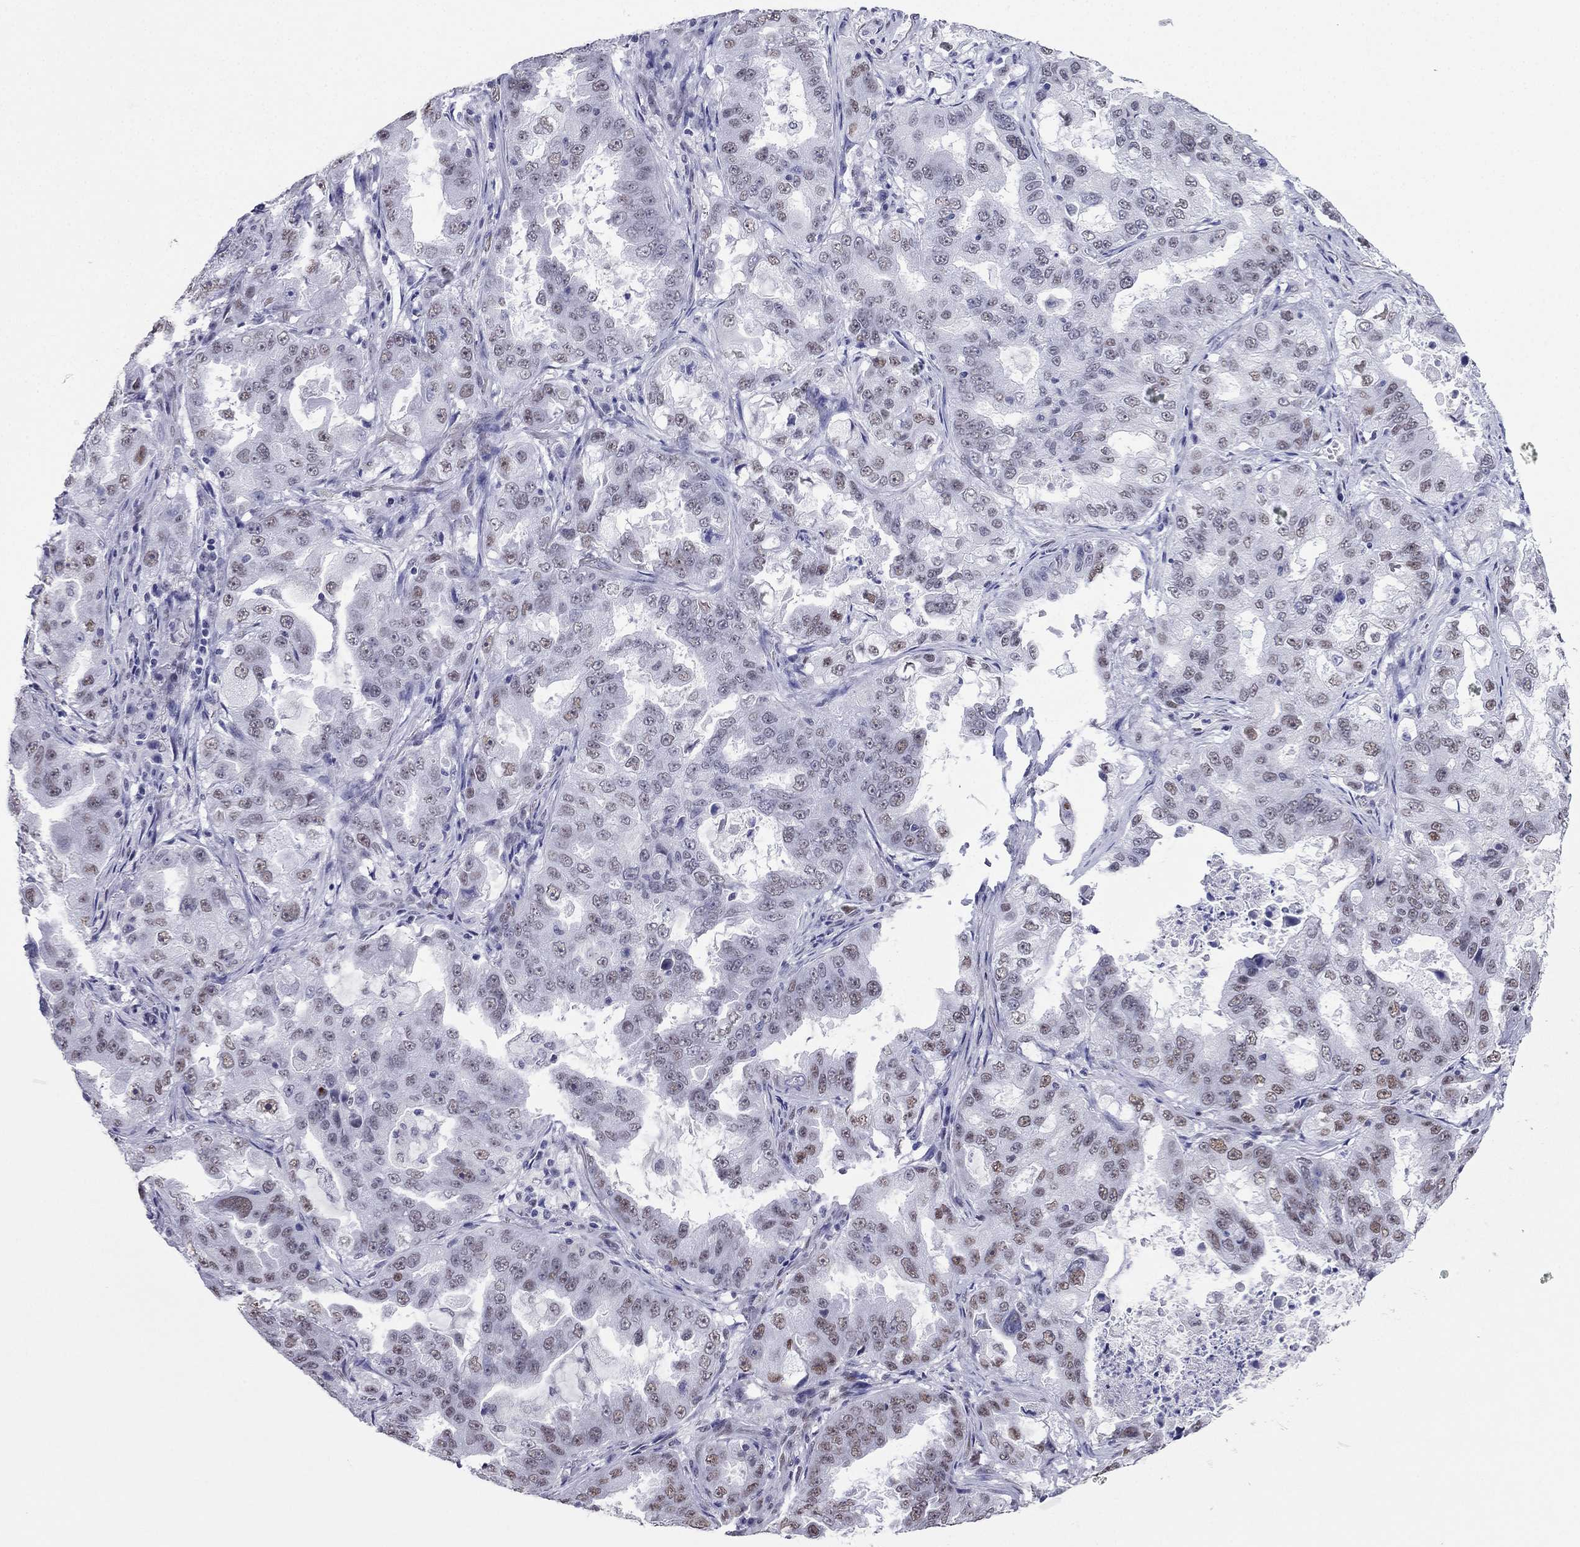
{"staining": {"intensity": "moderate", "quantity": "<25%", "location": "nuclear"}, "tissue": "lung cancer", "cell_type": "Tumor cells", "image_type": "cancer", "snomed": [{"axis": "morphology", "description": "Adenocarcinoma, NOS"}, {"axis": "topography", "description": "Lung"}], "caption": "A brown stain labels moderate nuclear positivity of a protein in human lung cancer (adenocarcinoma) tumor cells.", "gene": "PPM1G", "patient": {"sex": "female", "age": 61}}